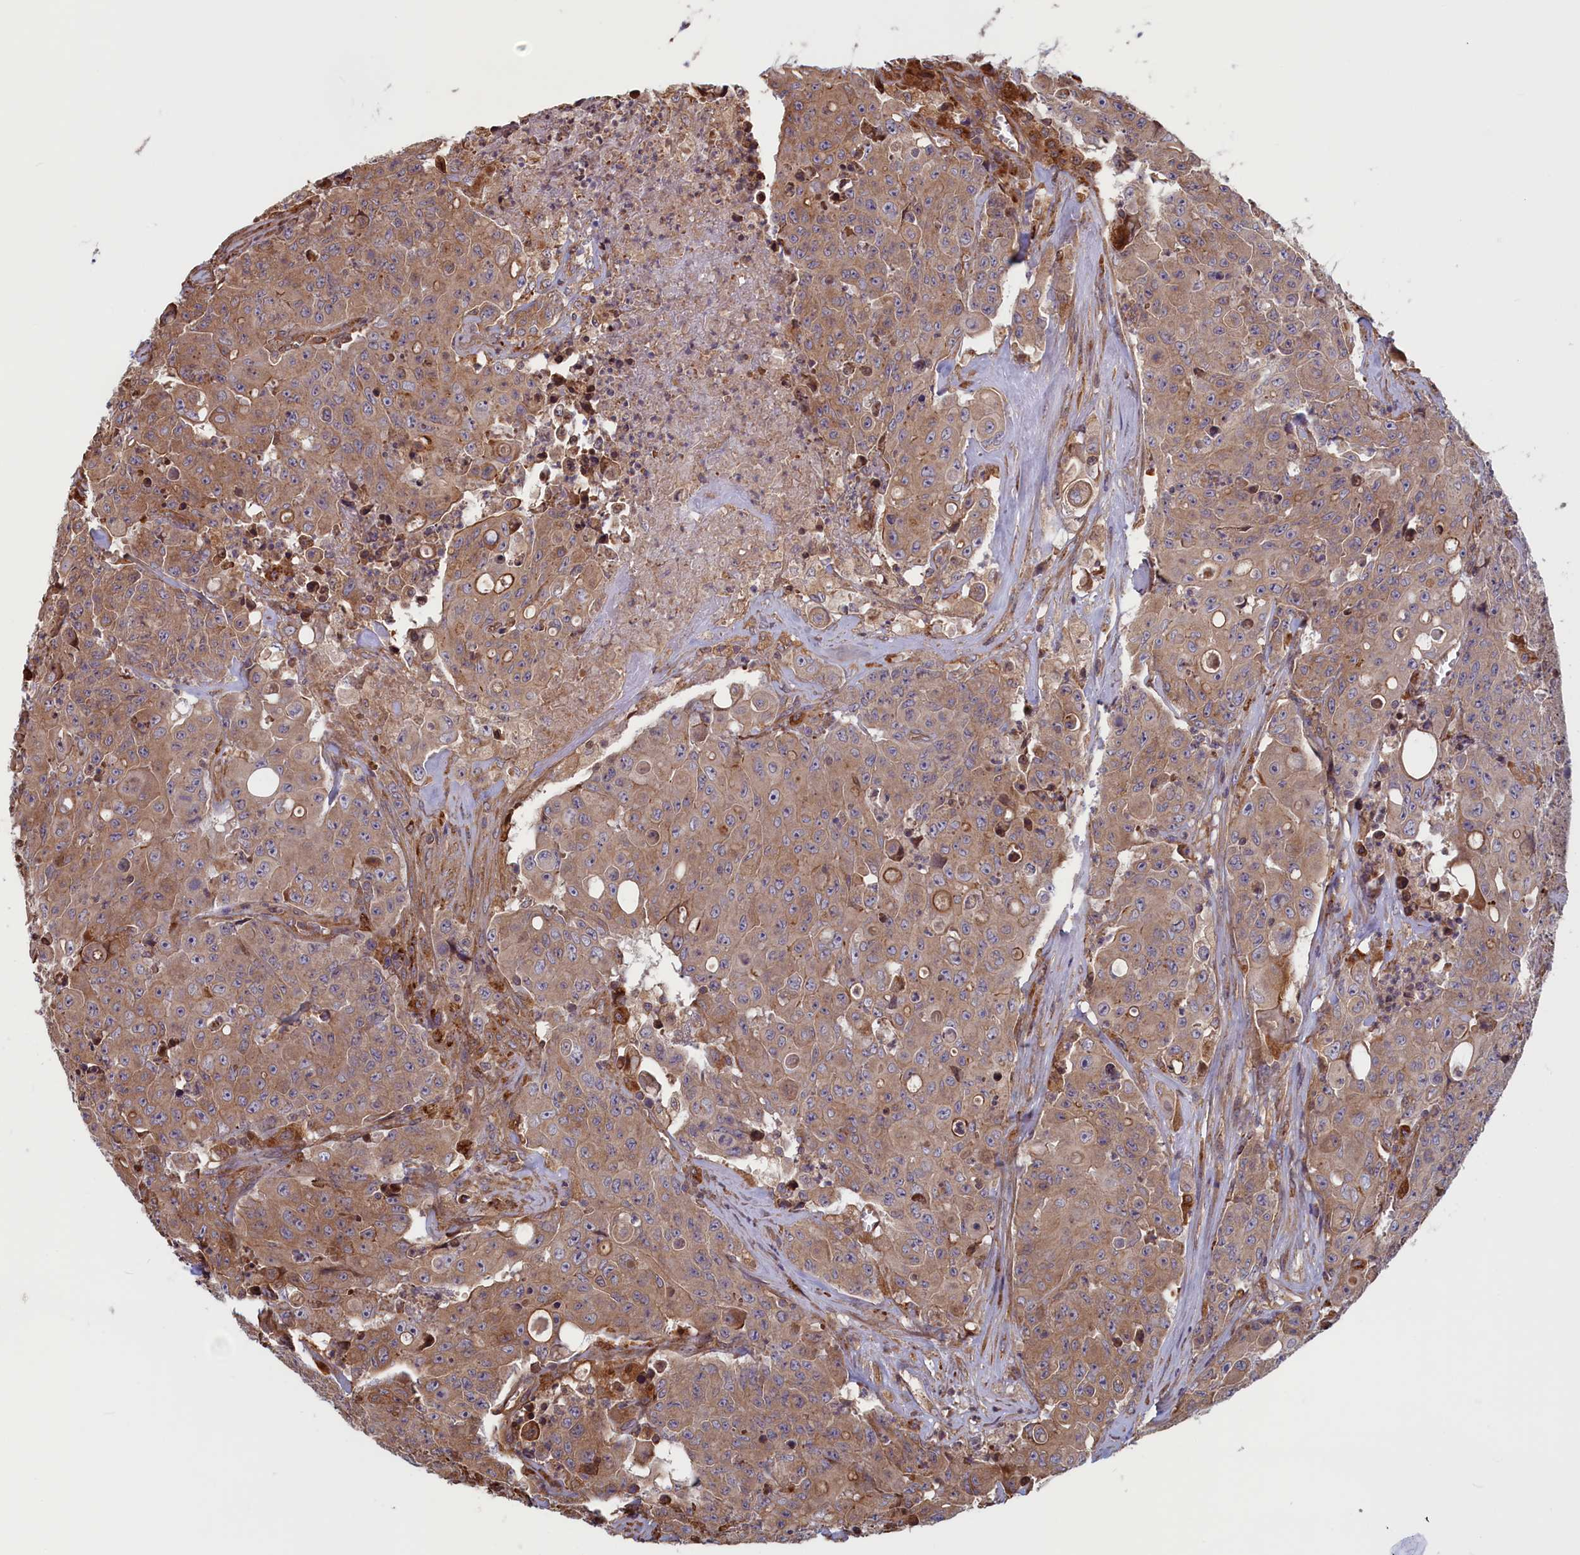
{"staining": {"intensity": "moderate", "quantity": ">75%", "location": "cytoplasmic/membranous"}, "tissue": "colorectal cancer", "cell_type": "Tumor cells", "image_type": "cancer", "snomed": [{"axis": "morphology", "description": "Adenocarcinoma, NOS"}, {"axis": "topography", "description": "Colon"}], "caption": "IHC staining of colorectal adenocarcinoma, which shows medium levels of moderate cytoplasmic/membranous staining in about >75% of tumor cells indicating moderate cytoplasmic/membranous protein expression. The staining was performed using DAB (3,3'-diaminobenzidine) (brown) for protein detection and nuclei were counterstained in hematoxylin (blue).", "gene": "RILPL1", "patient": {"sex": "male", "age": 51}}